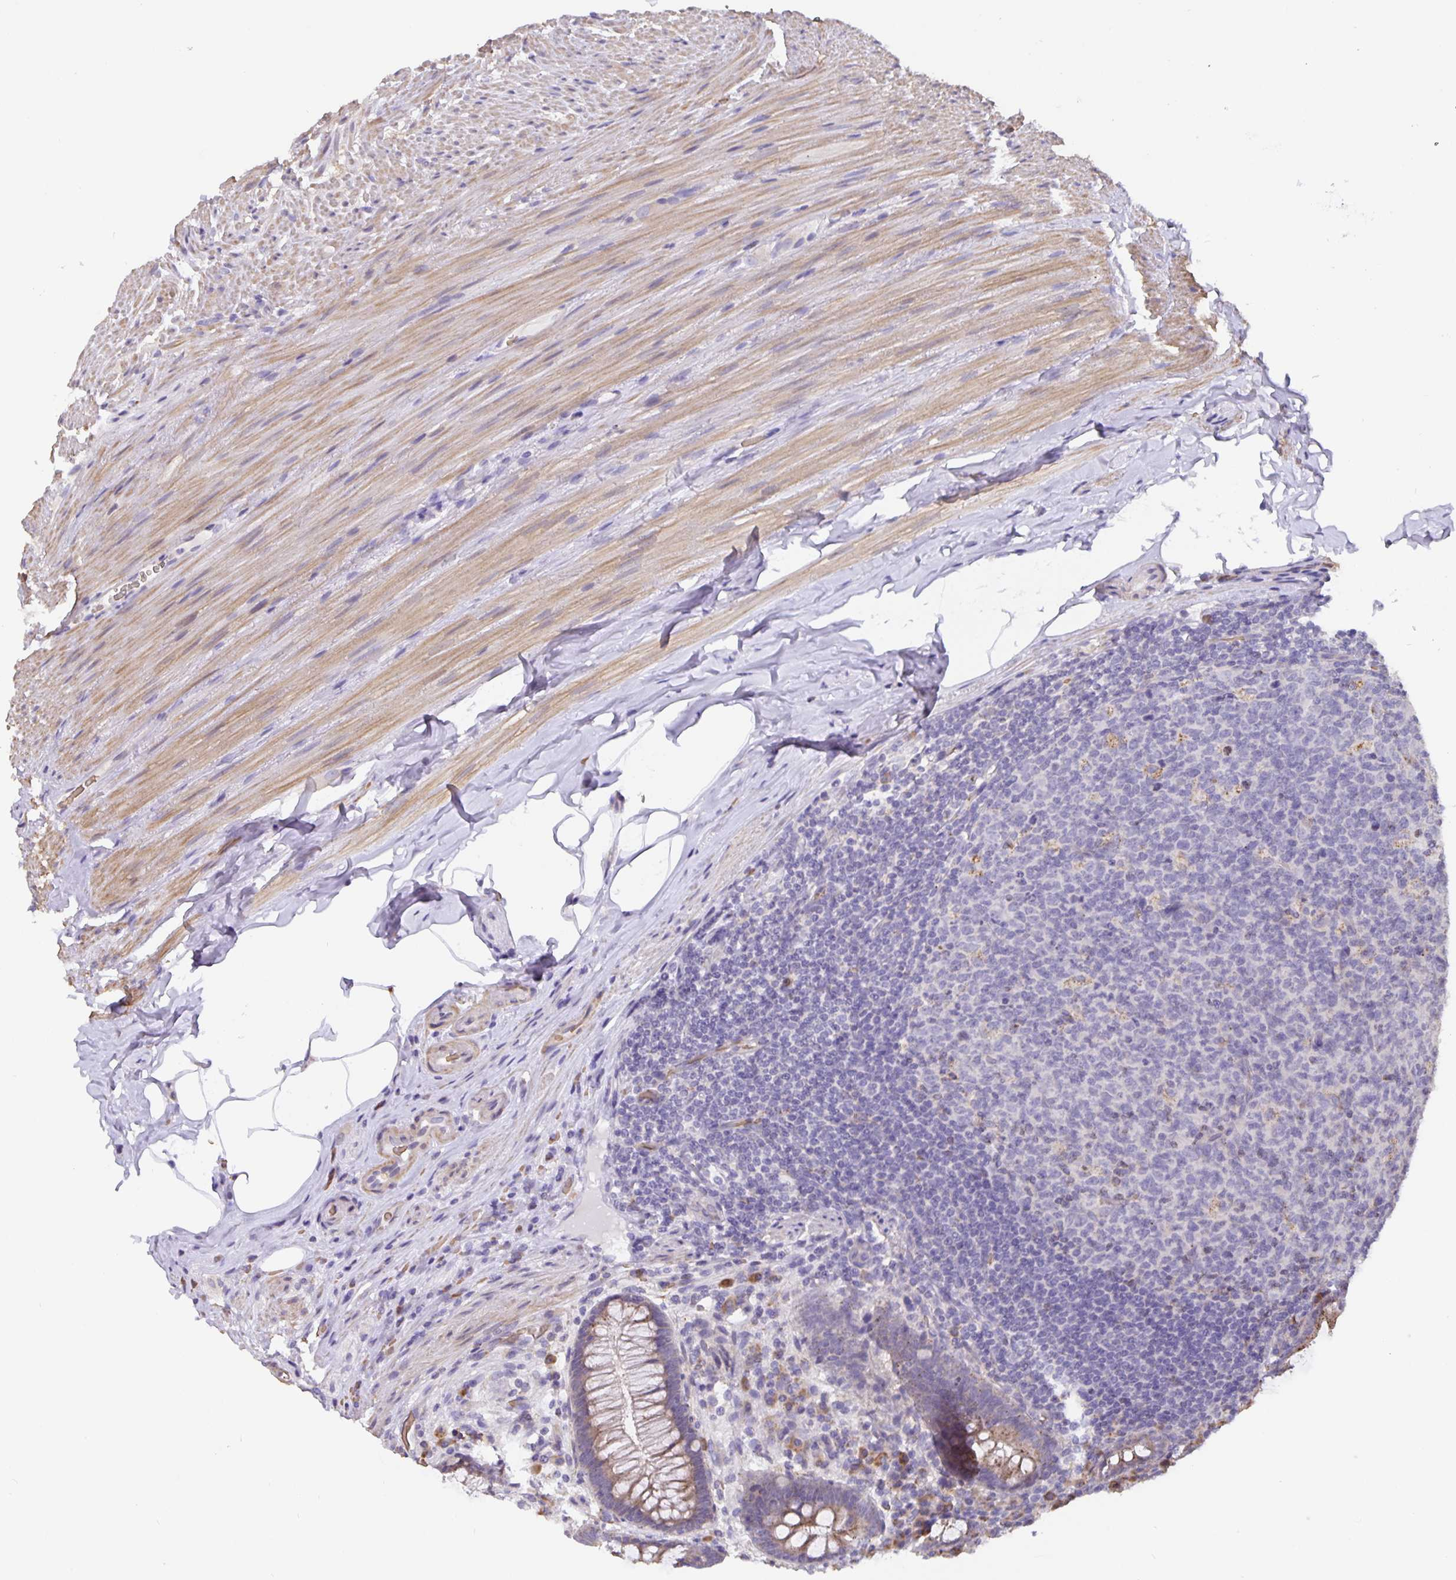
{"staining": {"intensity": "moderate", "quantity": ">75%", "location": "cytoplasmic/membranous"}, "tissue": "appendix", "cell_type": "Glandular cells", "image_type": "normal", "snomed": [{"axis": "morphology", "description": "Normal tissue, NOS"}, {"axis": "topography", "description": "Appendix"}], "caption": "IHC of benign human appendix reveals medium levels of moderate cytoplasmic/membranous expression in approximately >75% of glandular cells. The protein of interest is stained brown, and the nuclei are stained in blue (DAB (3,3'-diaminobenzidine) IHC with brightfield microscopy, high magnification).", "gene": "TMEM71", "patient": {"sex": "male", "age": 71}}